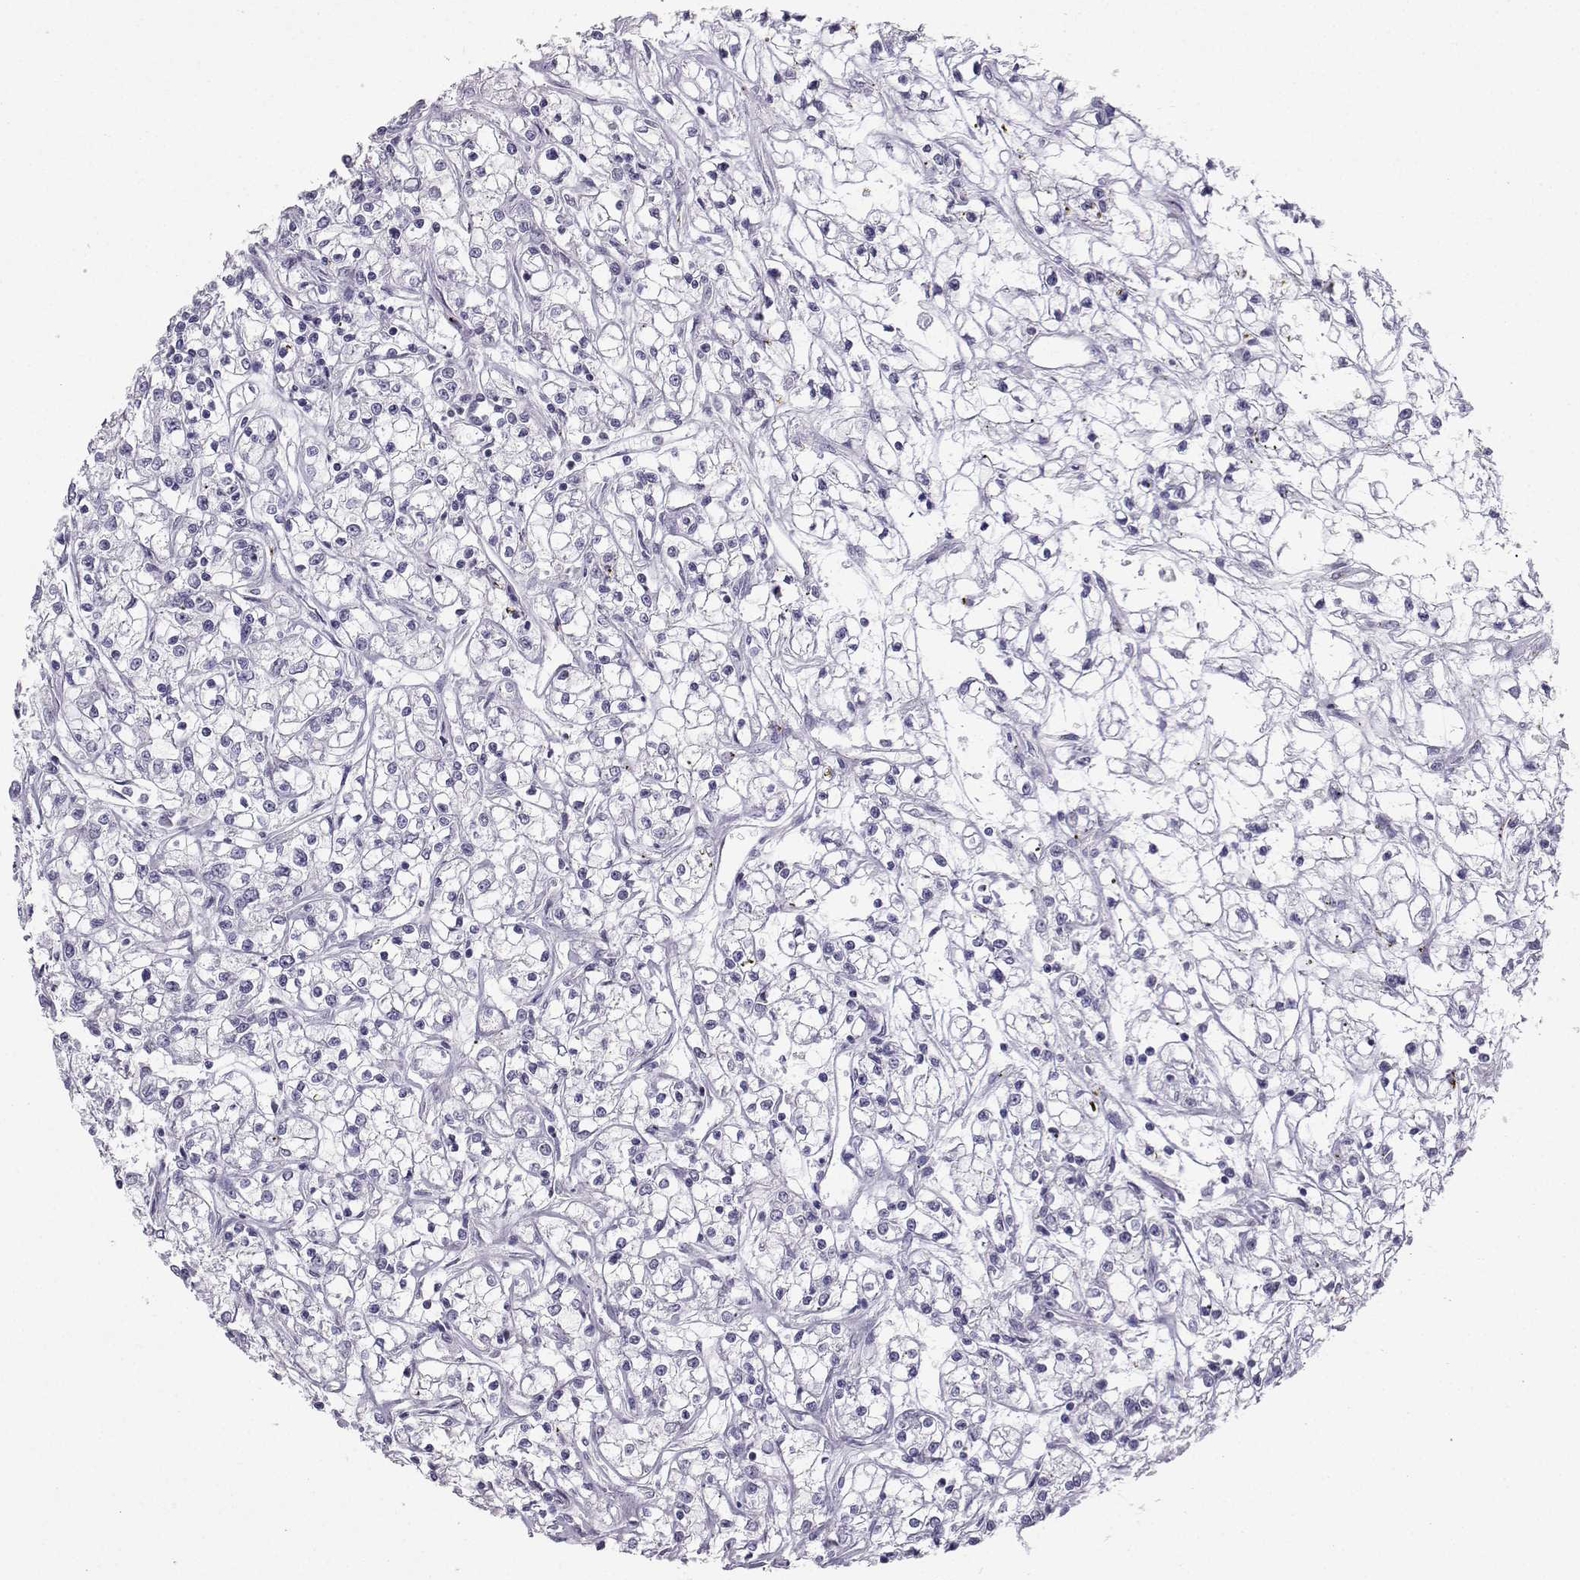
{"staining": {"intensity": "negative", "quantity": "none", "location": "none"}, "tissue": "renal cancer", "cell_type": "Tumor cells", "image_type": "cancer", "snomed": [{"axis": "morphology", "description": "Adenocarcinoma, NOS"}, {"axis": "topography", "description": "Kidney"}], "caption": "Tumor cells are negative for brown protein staining in renal adenocarcinoma.", "gene": "TEDC2", "patient": {"sex": "female", "age": 59}}